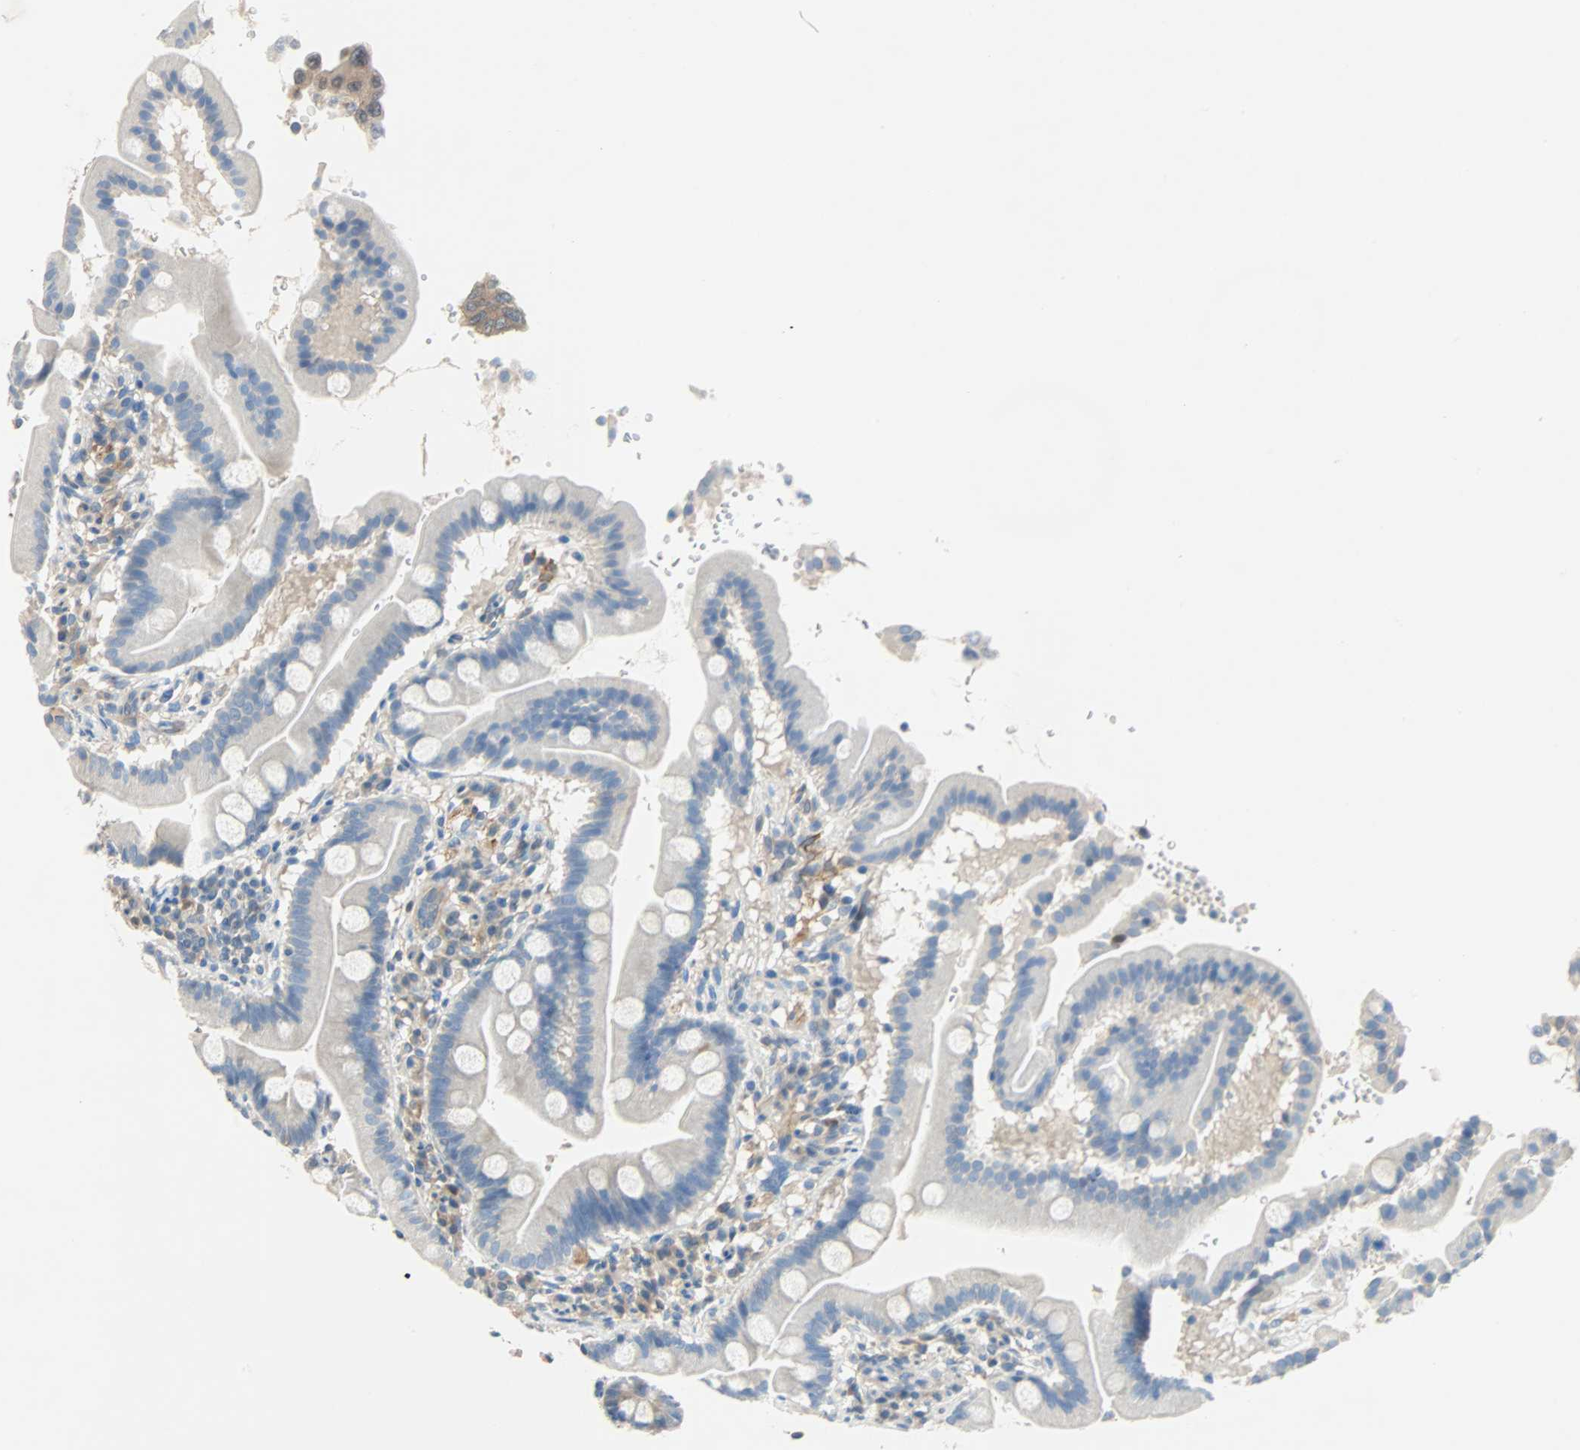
{"staining": {"intensity": "negative", "quantity": "none", "location": "none"}, "tissue": "duodenum", "cell_type": "Glandular cells", "image_type": "normal", "snomed": [{"axis": "morphology", "description": "Normal tissue, NOS"}, {"axis": "topography", "description": "Duodenum"}], "caption": "Benign duodenum was stained to show a protein in brown. There is no significant staining in glandular cells. (Stains: DAB (3,3'-diaminobenzidine) immunohistochemistry (IHC) with hematoxylin counter stain, Microscopy: brightfield microscopy at high magnification).", "gene": "TNFRSF12A", "patient": {"sex": "male", "age": 50}}